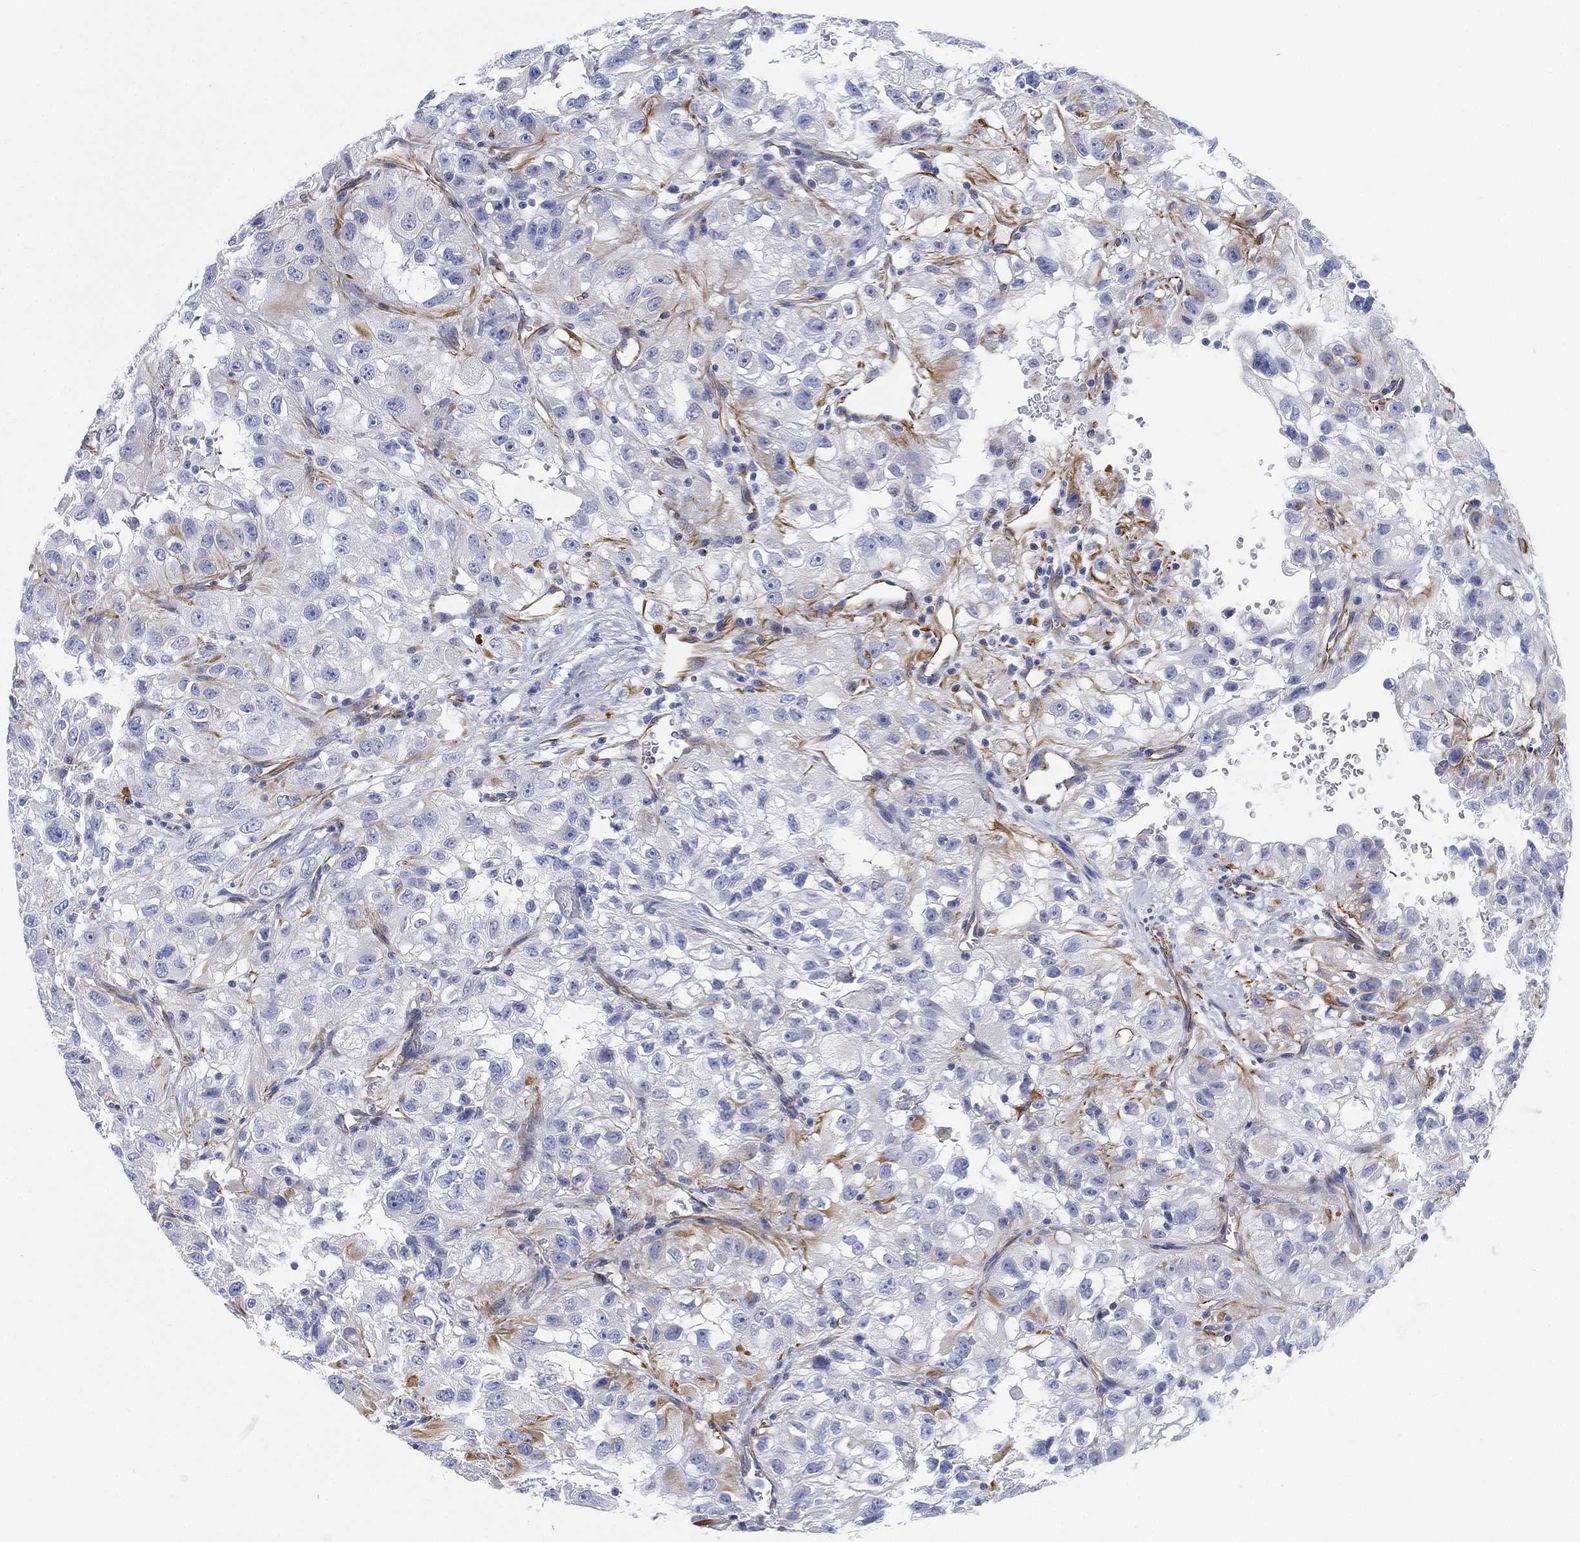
{"staining": {"intensity": "weak", "quantity": "<25%", "location": "cytoplasmic/membranous"}, "tissue": "renal cancer", "cell_type": "Tumor cells", "image_type": "cancer", "snomed": [{"axis": "morphology", "description": "Adenocarcinoma, NOS"}, {"axis": "topography", "description": "Kidney"}], "caption": "The micrograph demonstrates no staining of tumor cells in adenocarcinoma (renal). (DAB (3,3'-diaminobenzidine) immunohistochemistry (IHC), high magnification).", "gene": "PSKH2", "patient": {"sex": "male", "age": 64}}